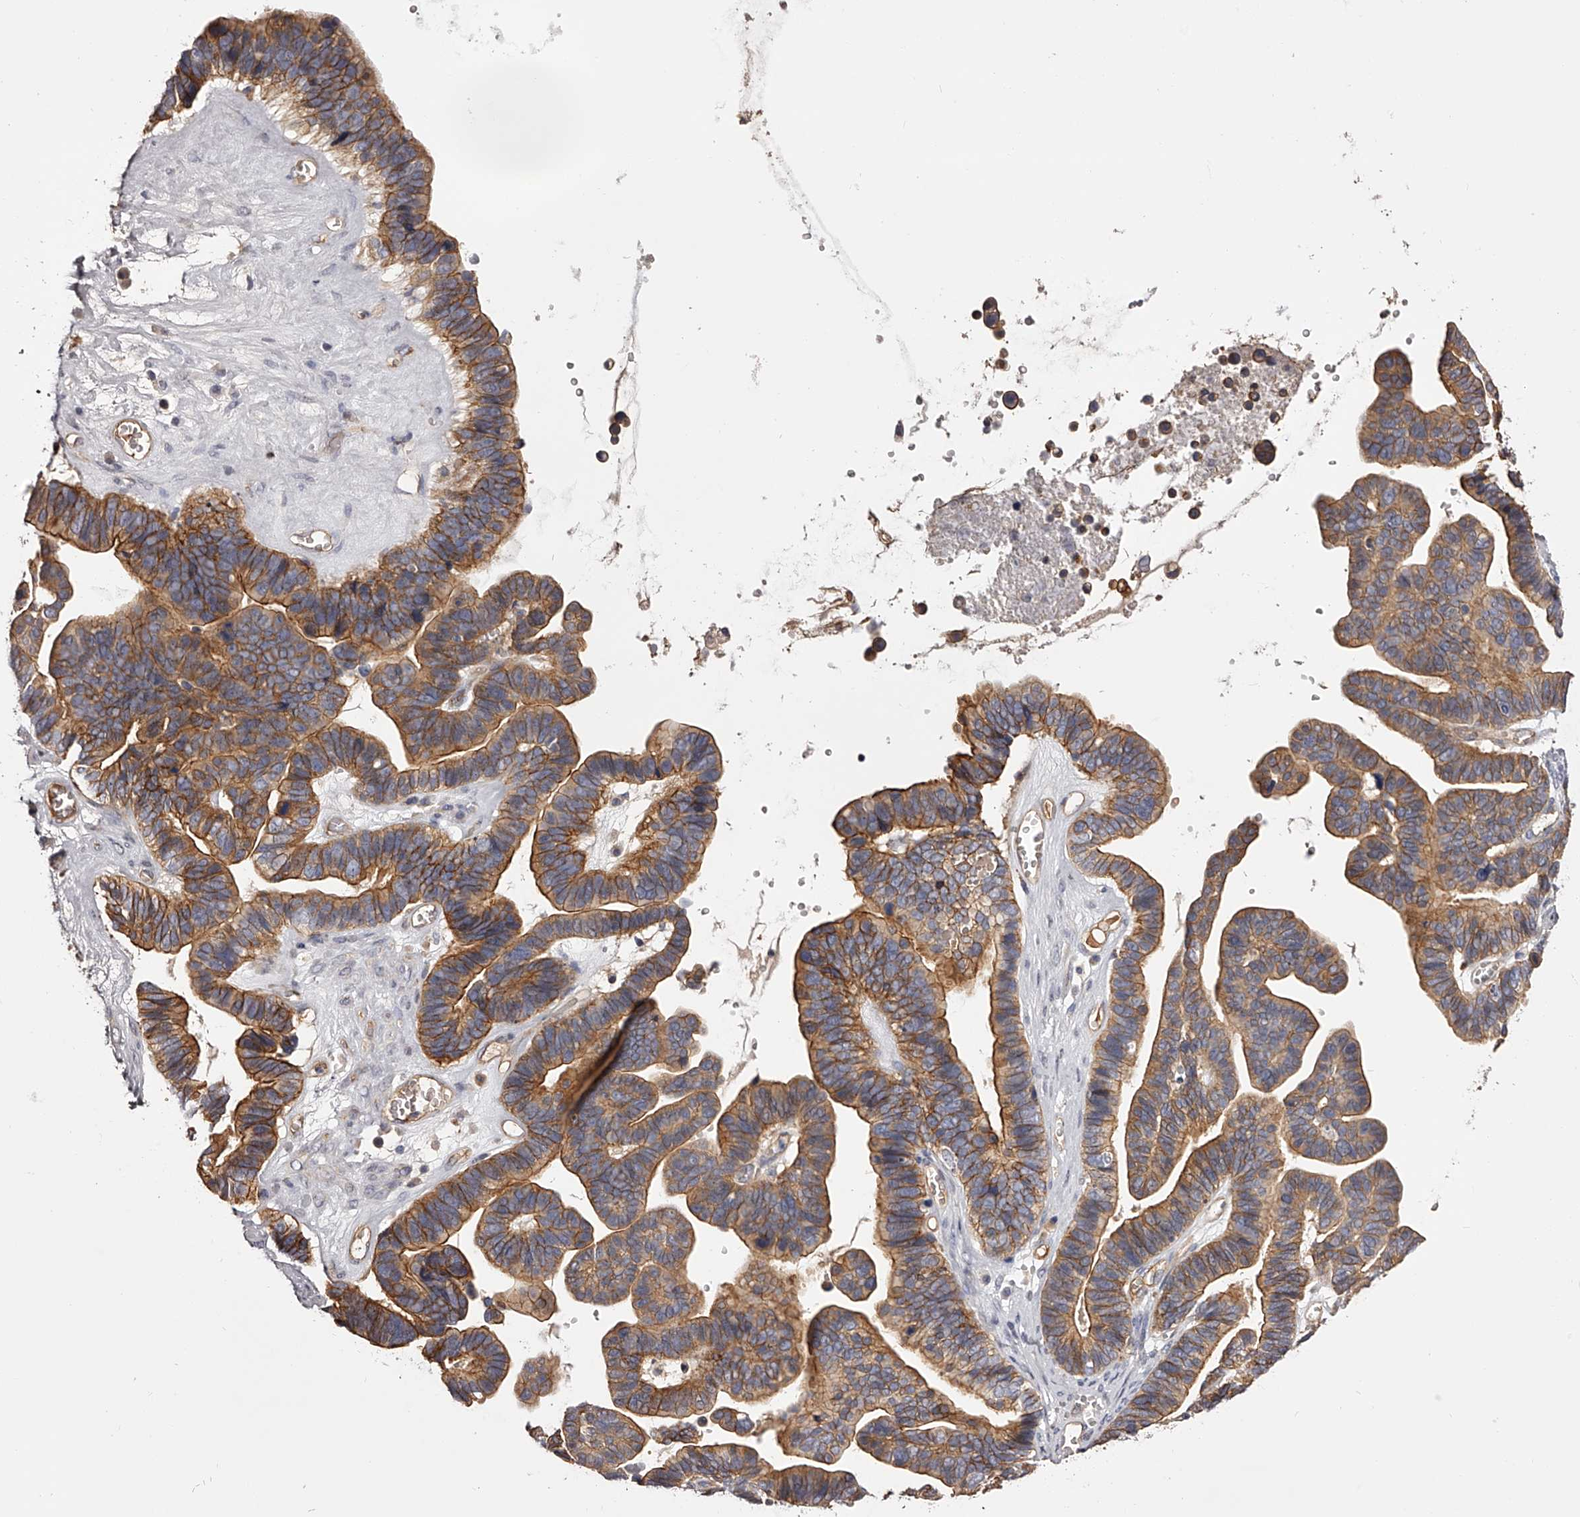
{"staining": {"intensity": "moderate", "quantity": ">75%", "location": "cytoplasmic/membranous"}, "tissue": "ovarian cancer", "cell_type": "Tumor cells", "image_type": "cancer", "snomed": [{"axis": "morphology", "description": "Cystadenocarcinoma, serous, NOS"}, {"axis": "topography", "description": "Ovary"}], "caption": "Moderate cytoplasmic/membranous staining for a protein is appreciated in approximately >75% of tumor cells of ovarian serous cystadenocarcinoma using IHC.", "gene": "LTV1", "patient": {"sex": "female", "age": 56}}